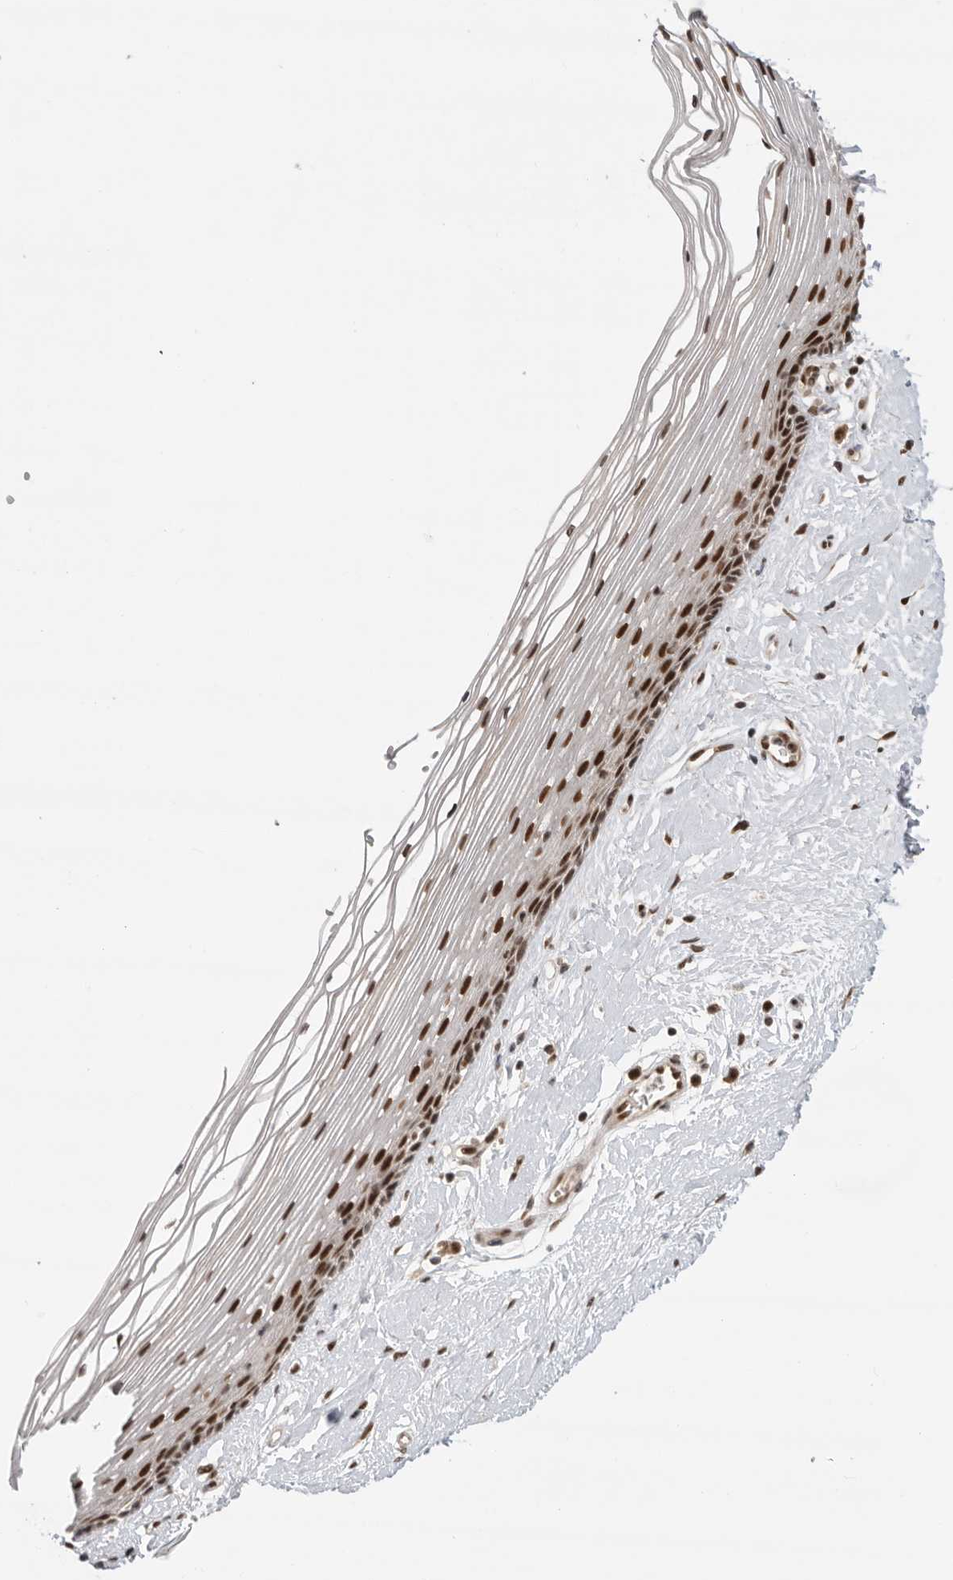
{"staining": {"intensity": "strong", "quantity": ">75%", "location": "nuclear"}, "tissue": "vagina", "cell_type": "Squamous epithelial cells", "image_type": "normal", "snomed": [{"axis": "morphology", "description": "Normal tissue, NOS"}, {"axis": "topography", "description": "Vagina"}], "caption": "A brown stain highlights strong nuclear positivity of a protein in squamous epithelial cells of benign vagina. (DAB (3,3'-diaminobenzidine) IHC with brightfield microscopy, high magnification).", "gene": "ZNF830", "patient": {"sex": "female", "age": 46}}